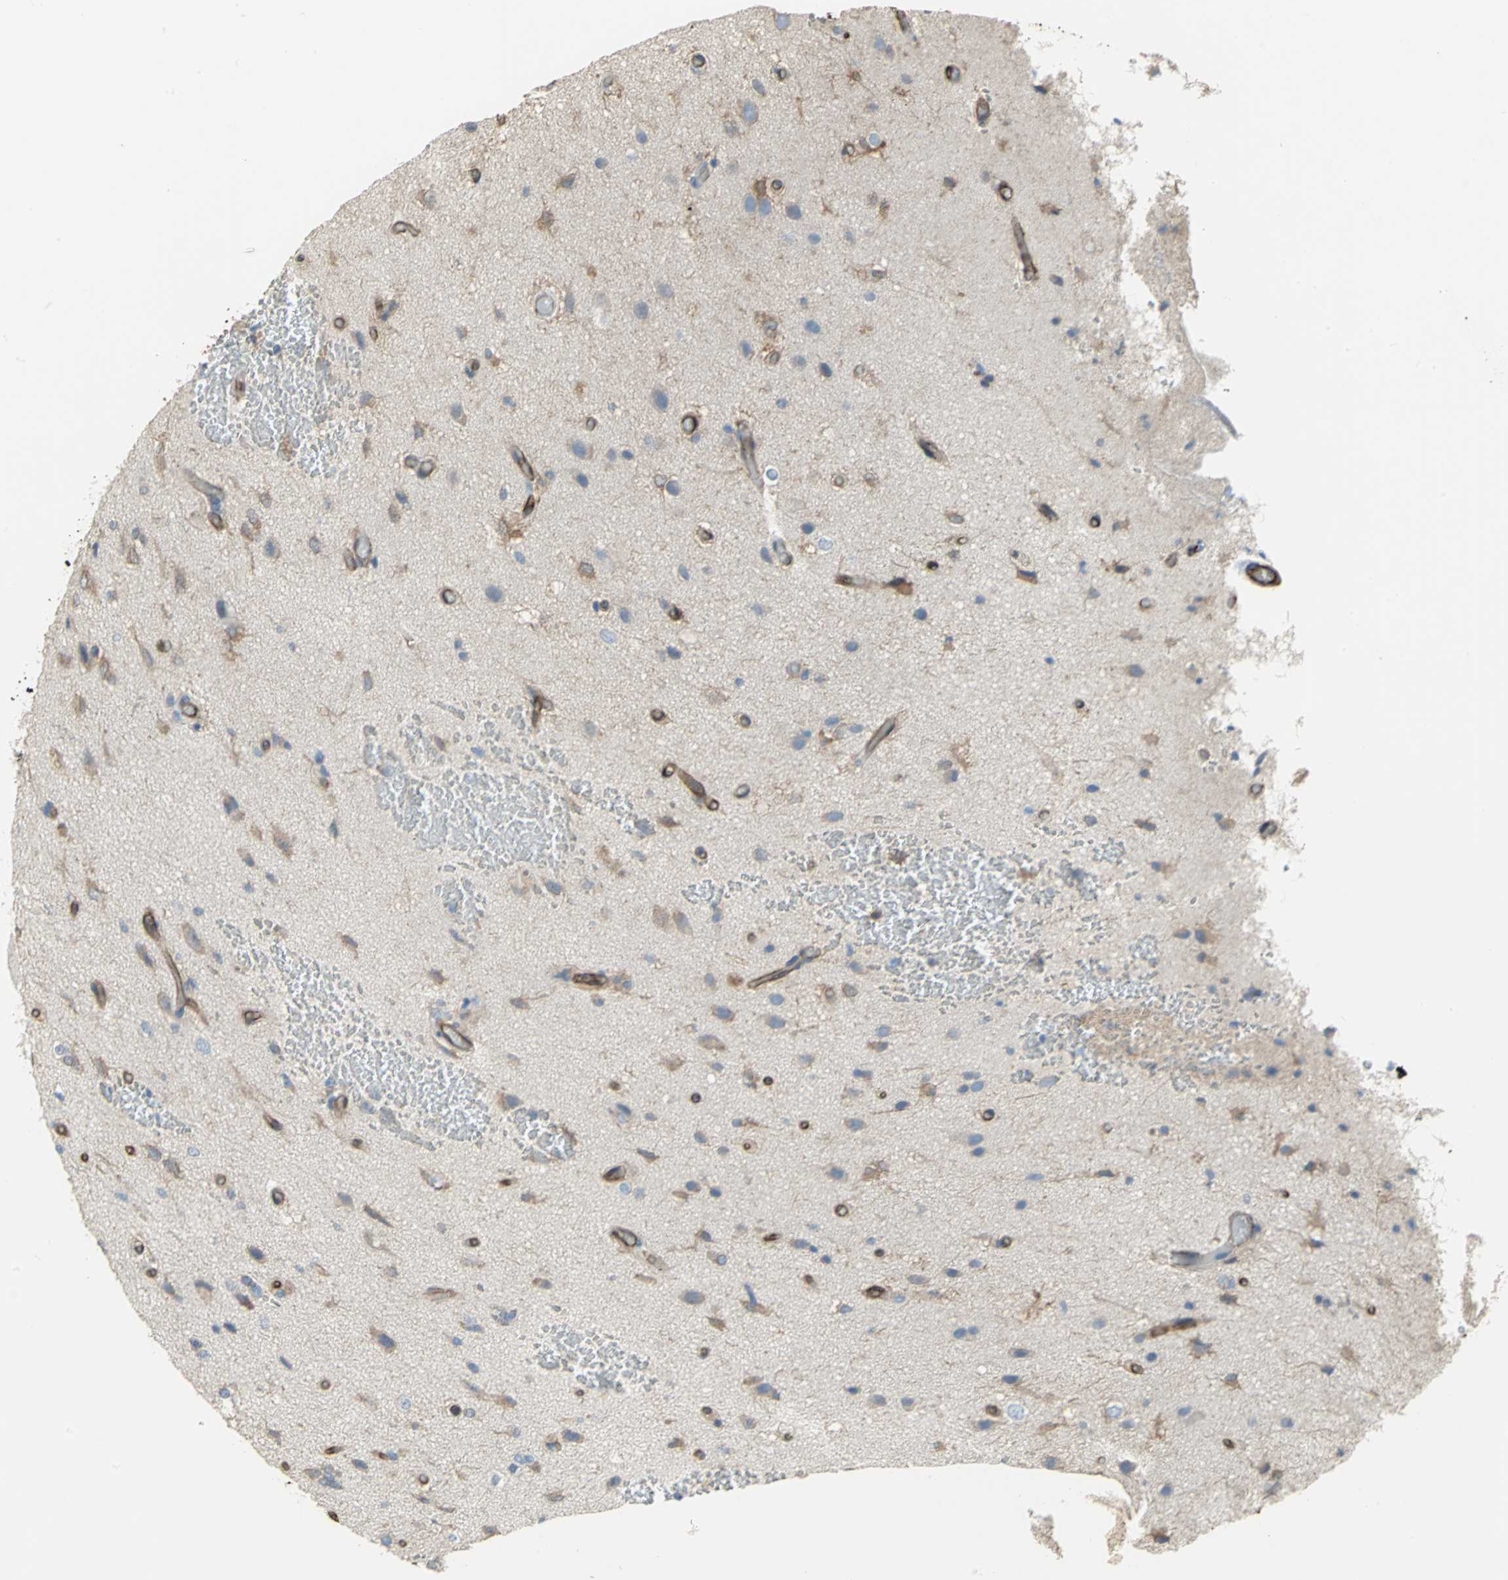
{"staining": {"intensity": "moderate", "quantity": "25%-75%", "location": "cytoplasmic/membranous"}, "tissue": "glioma", "cell_type": "Tumor cells", "image_type": "cancer", "snomed": [{"axis": "morphology", "description": "Glioma, malignant, High grade"}, {"axis": "topography", "description": "Brain"}], "caption": "Malignant high-grade glioma stained with immunohistochemistry exhibits moderate cytoplasmic/membranous expression in approximately 25%-75% of tumor cells. (DAB IHC, brown staining for protein, blue staining for nuclei).", "gene": "FLNB", "patient": {"sex": "male", "age": 47}}